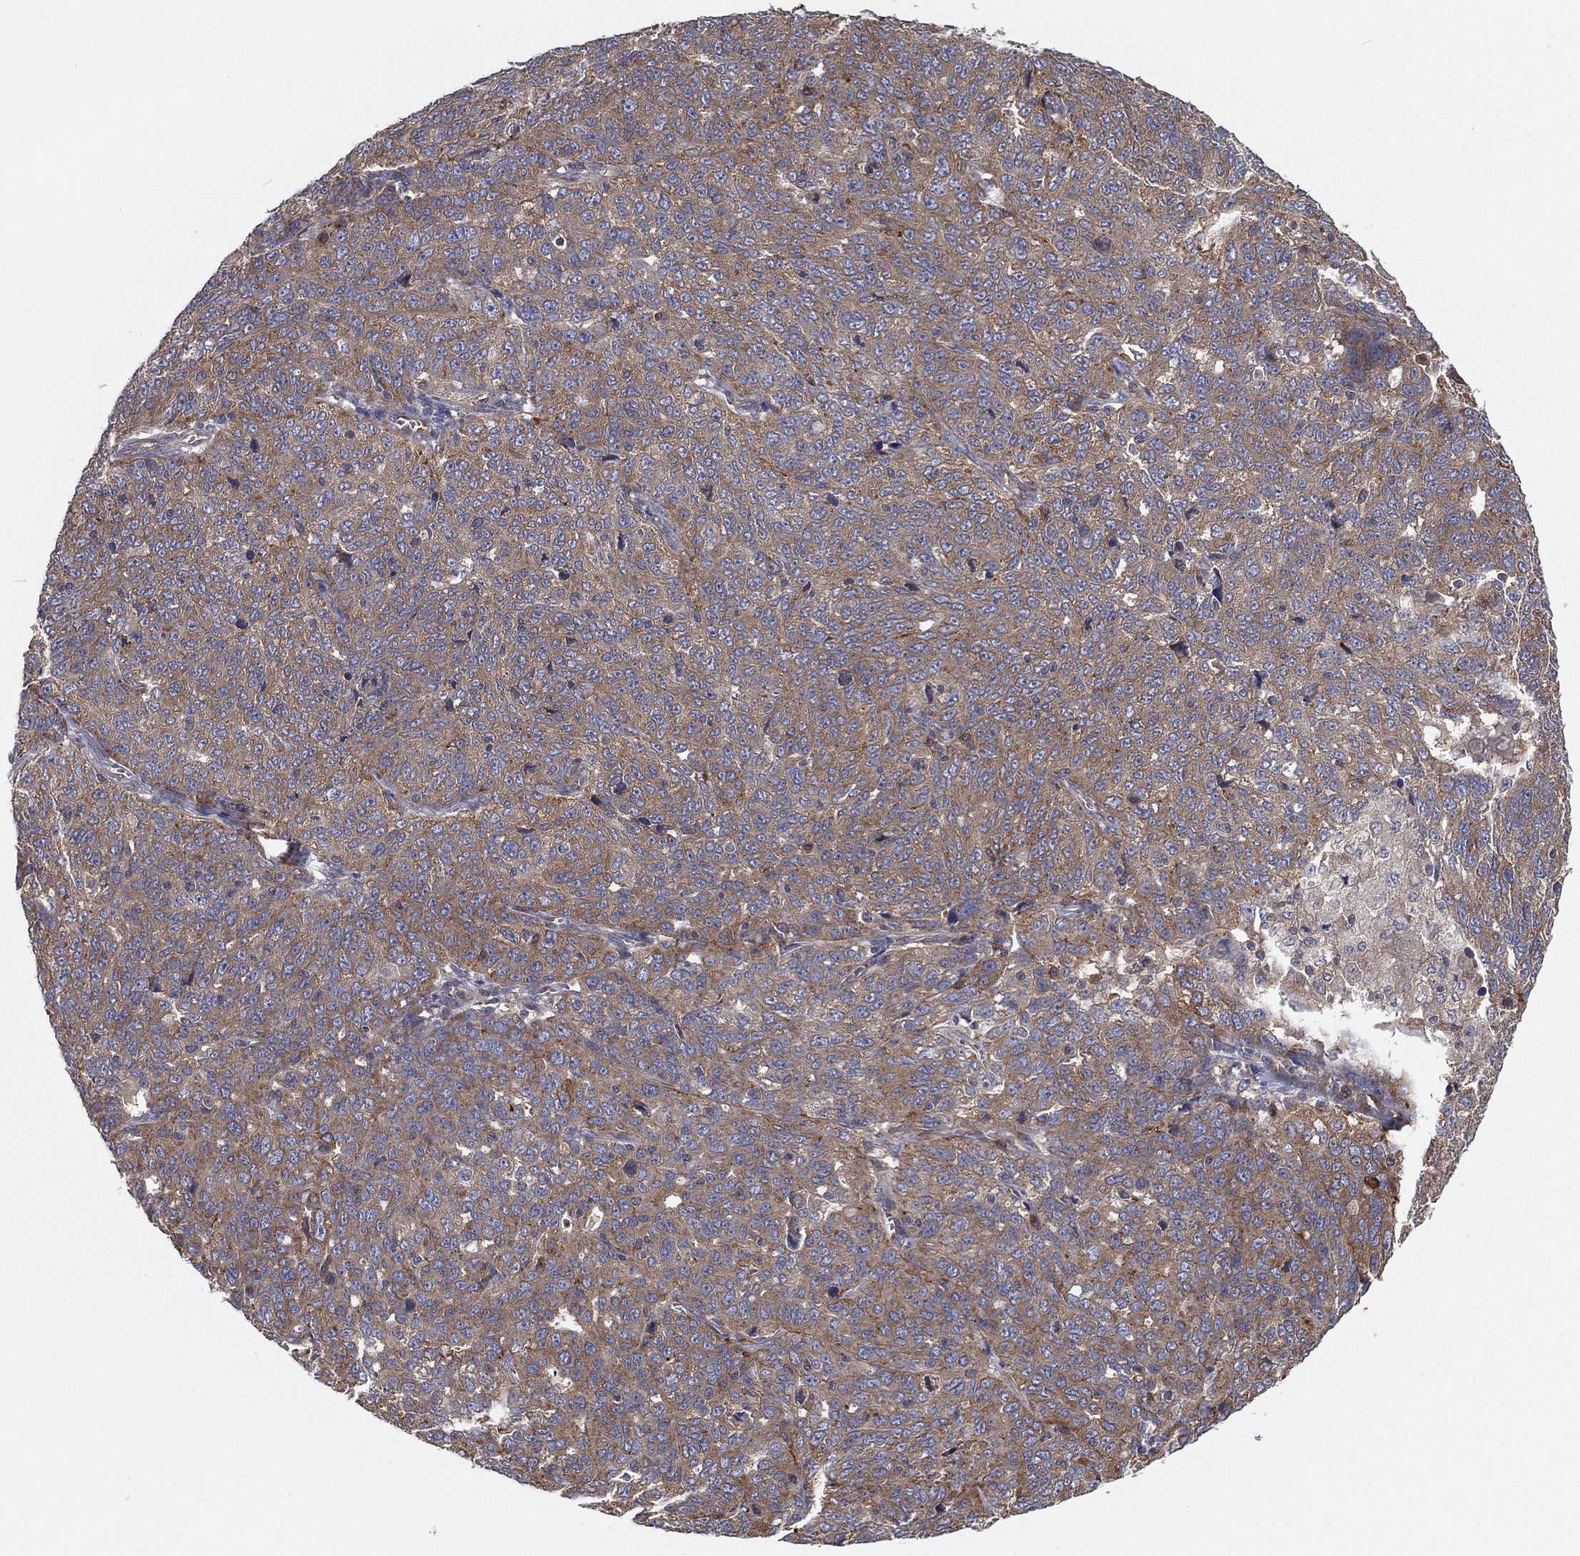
{"staining": {"intensity": "moderate", "quantity": ">75%", "location": "cytoplasmic/membranous"}, "tissue": "ovarian cancer", "cell_type": "Tumor cells", "image_type": "cancer", "snomed": [{"axis": "morphology", "description": "Cystadenocarcinoma, serous, NOS"}, {"axis": "topography", "description": "Ovary"}], "caption": "Immunohistochemical staining of human ovarian serous cystadenocarcinoma displays moderate cytoplasmic/membranous protein positivity in about >75% of tumor cells. The protein is stained brown, and the nuclei are stained in blue (DAB (3,3'-diaminobenzidine) IHC with brightfield microscopy, high magnification).", "gene": "EIF2B5", "patient": {"sex": "female", "age": 71}}